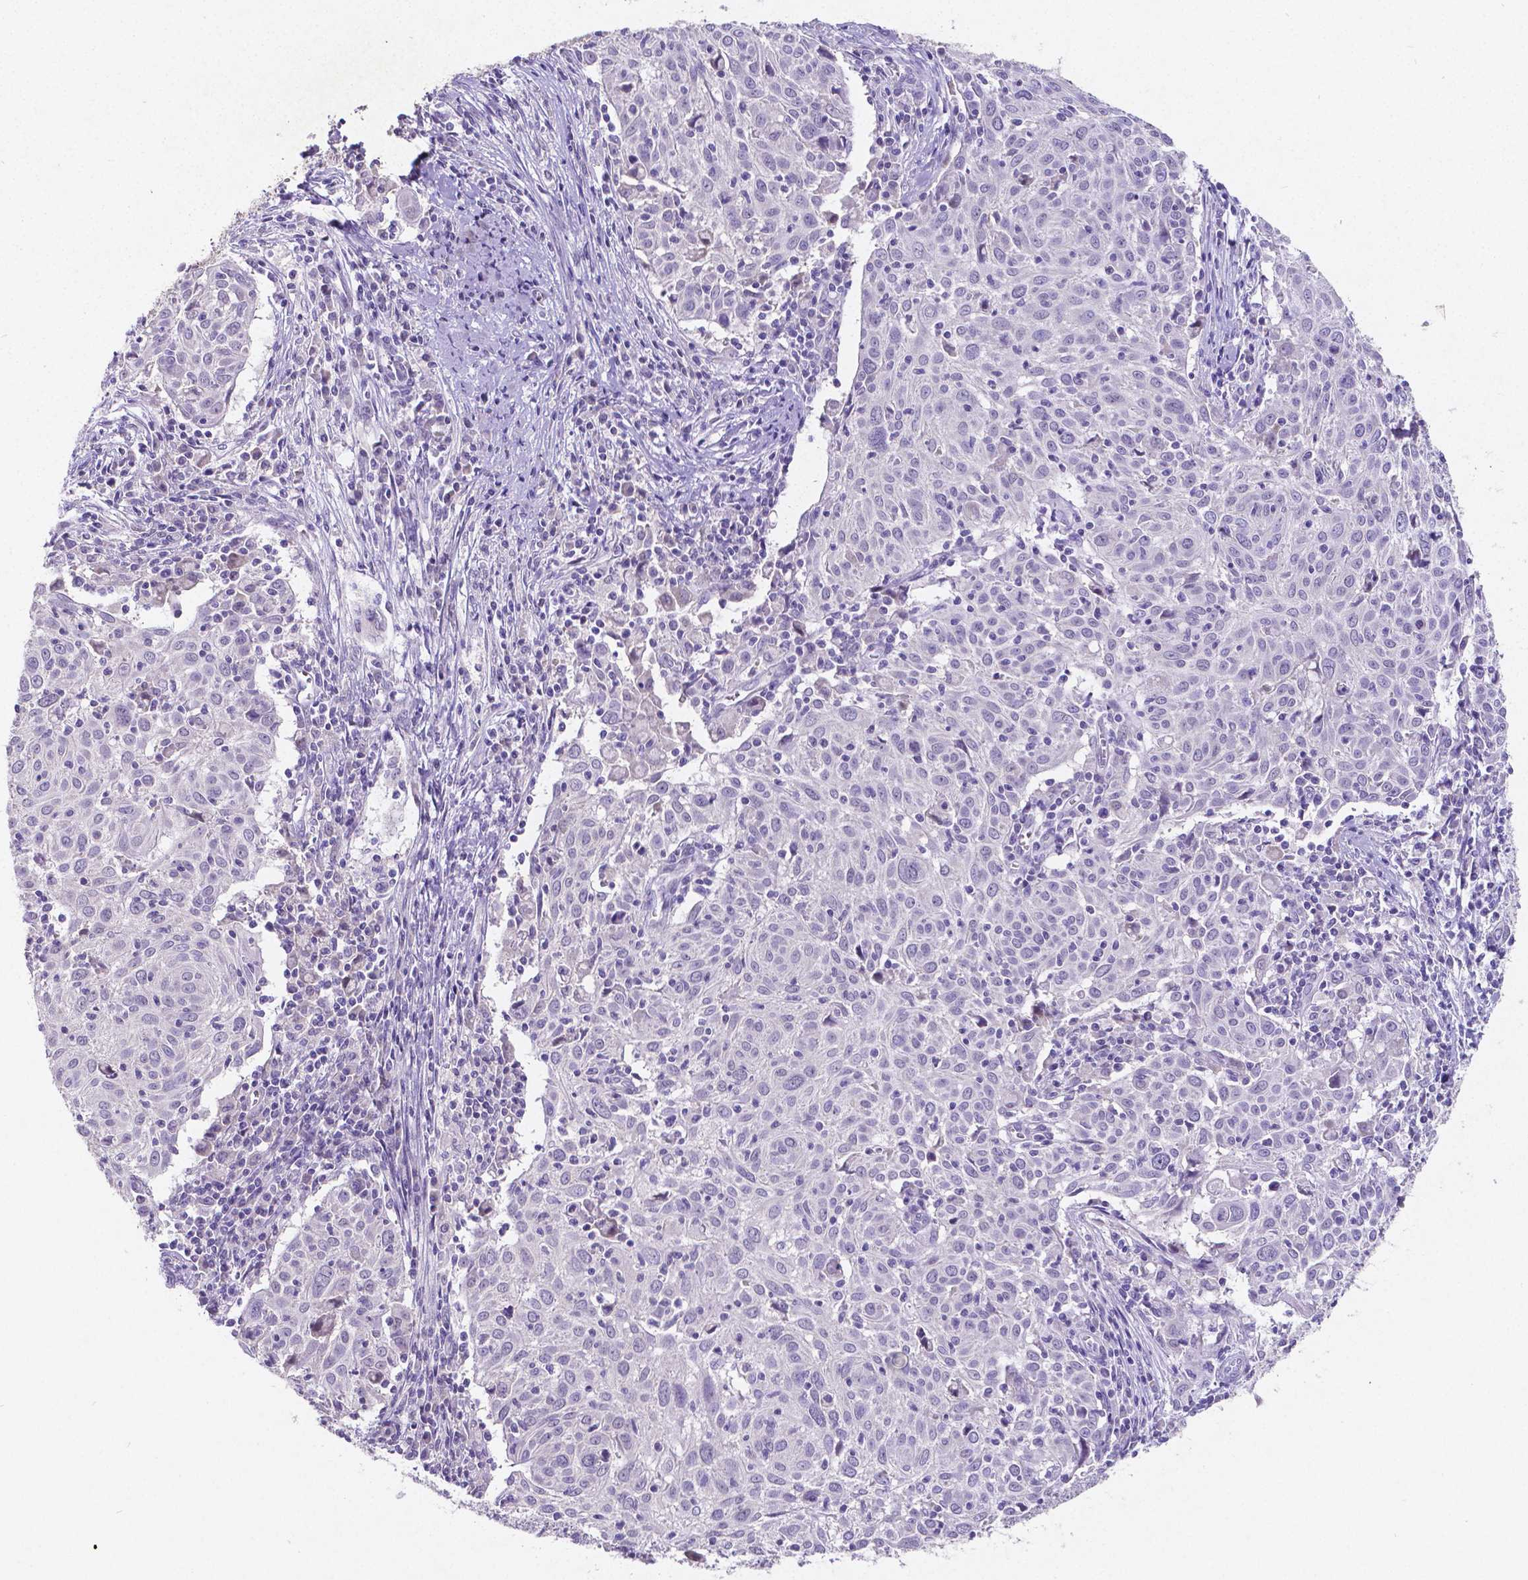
{"staining": {"intensity": "negative", "quantity": "none", "location": "none"}, "tissue": "cervical cancer", "cell_type": "Tumor cells", "image_type": "cancer", "snomed": [{"axis": "morphology", "description": "Squamous cell carcinoma, NOS"}, {"axis": "topography", "description": "Cervix"}], "caption": "Immunohistochemistry (IHC) of human squamous cell carcinoma (cervical) reveals no positivity in tumor cells.", "gene": "SATB2", "patient": {"sex": "female", "age": 39}}